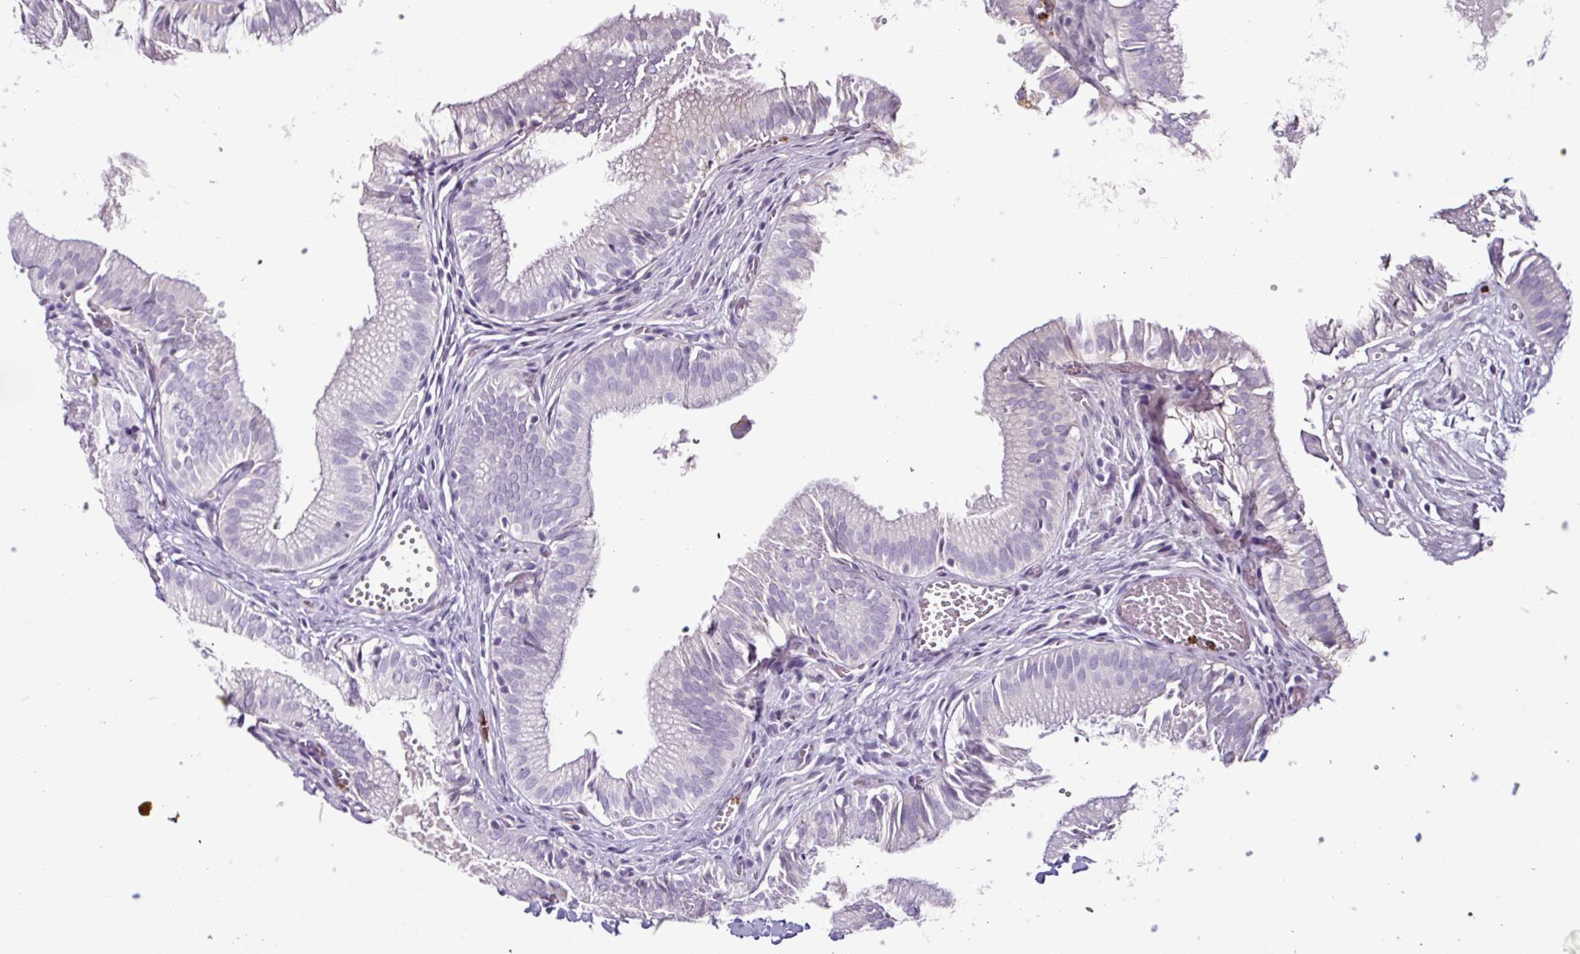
{"staining": {"intensity": "moderate", "quantity": "<25%", "location": "cytoplasmic/membranous"}, "tissue": "gallbladder", "cell_type": "Glandular cells", "image_type": "normal", "snomed": [{"axis": "morphology", "description": "Normal tissue, NOS"}, {"axis": "topography", "description": "Gallbladder"}, {"axis": "topography", "description": "Peripheral nerve tissue"}], "caption": "Approximately <25% of glandular cells in unremarkable gallbladder show moderate cytoplasmic/membranous protein positivity as visualized by brown immunohistochemical staining.", "gene": "TMEM178A", "patient": {"sex": "male", "age": 17}}